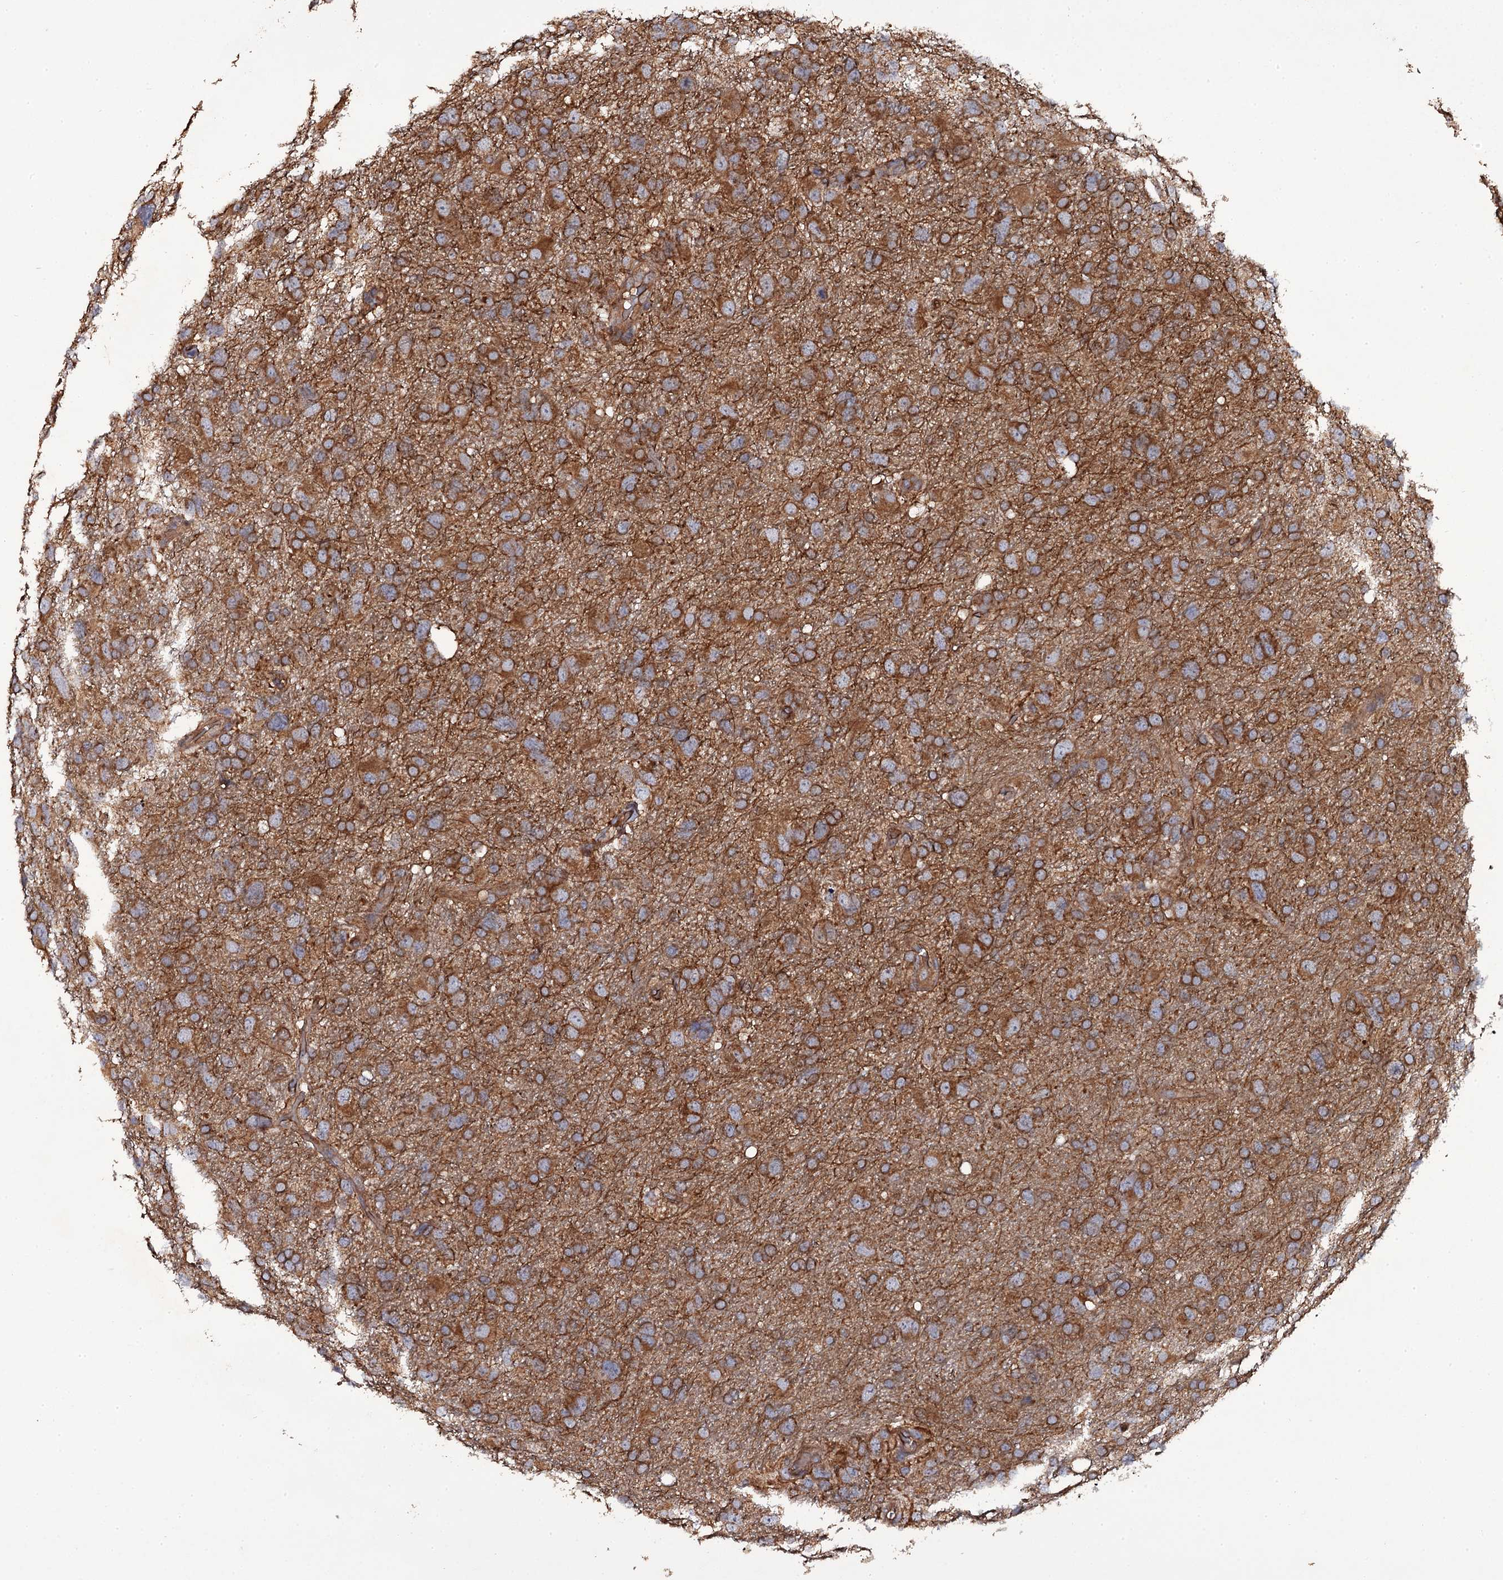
{"staining": {"intensity": "strong", "quantity": ">75%", "location": "cytoplasmic/membranous"}, "tissue": "glioma", "cell_type": "Tumor cells", "image_type": "cancer", "snomed": [{"axis": "morphology", "description": "Glioma, malignant, High grade"}, {"axis": "topography", "description": "Brain"}], "caption": "This image reveals glioma stained with immunohistochemistry to label a protein in brown. The cytoplasmic/membranous of tumor cells show strong positivity for the protein. Nuclei are counter-stained blue.", "gene": "TTC23", "patient": {"sex": "male", "age": 61}}